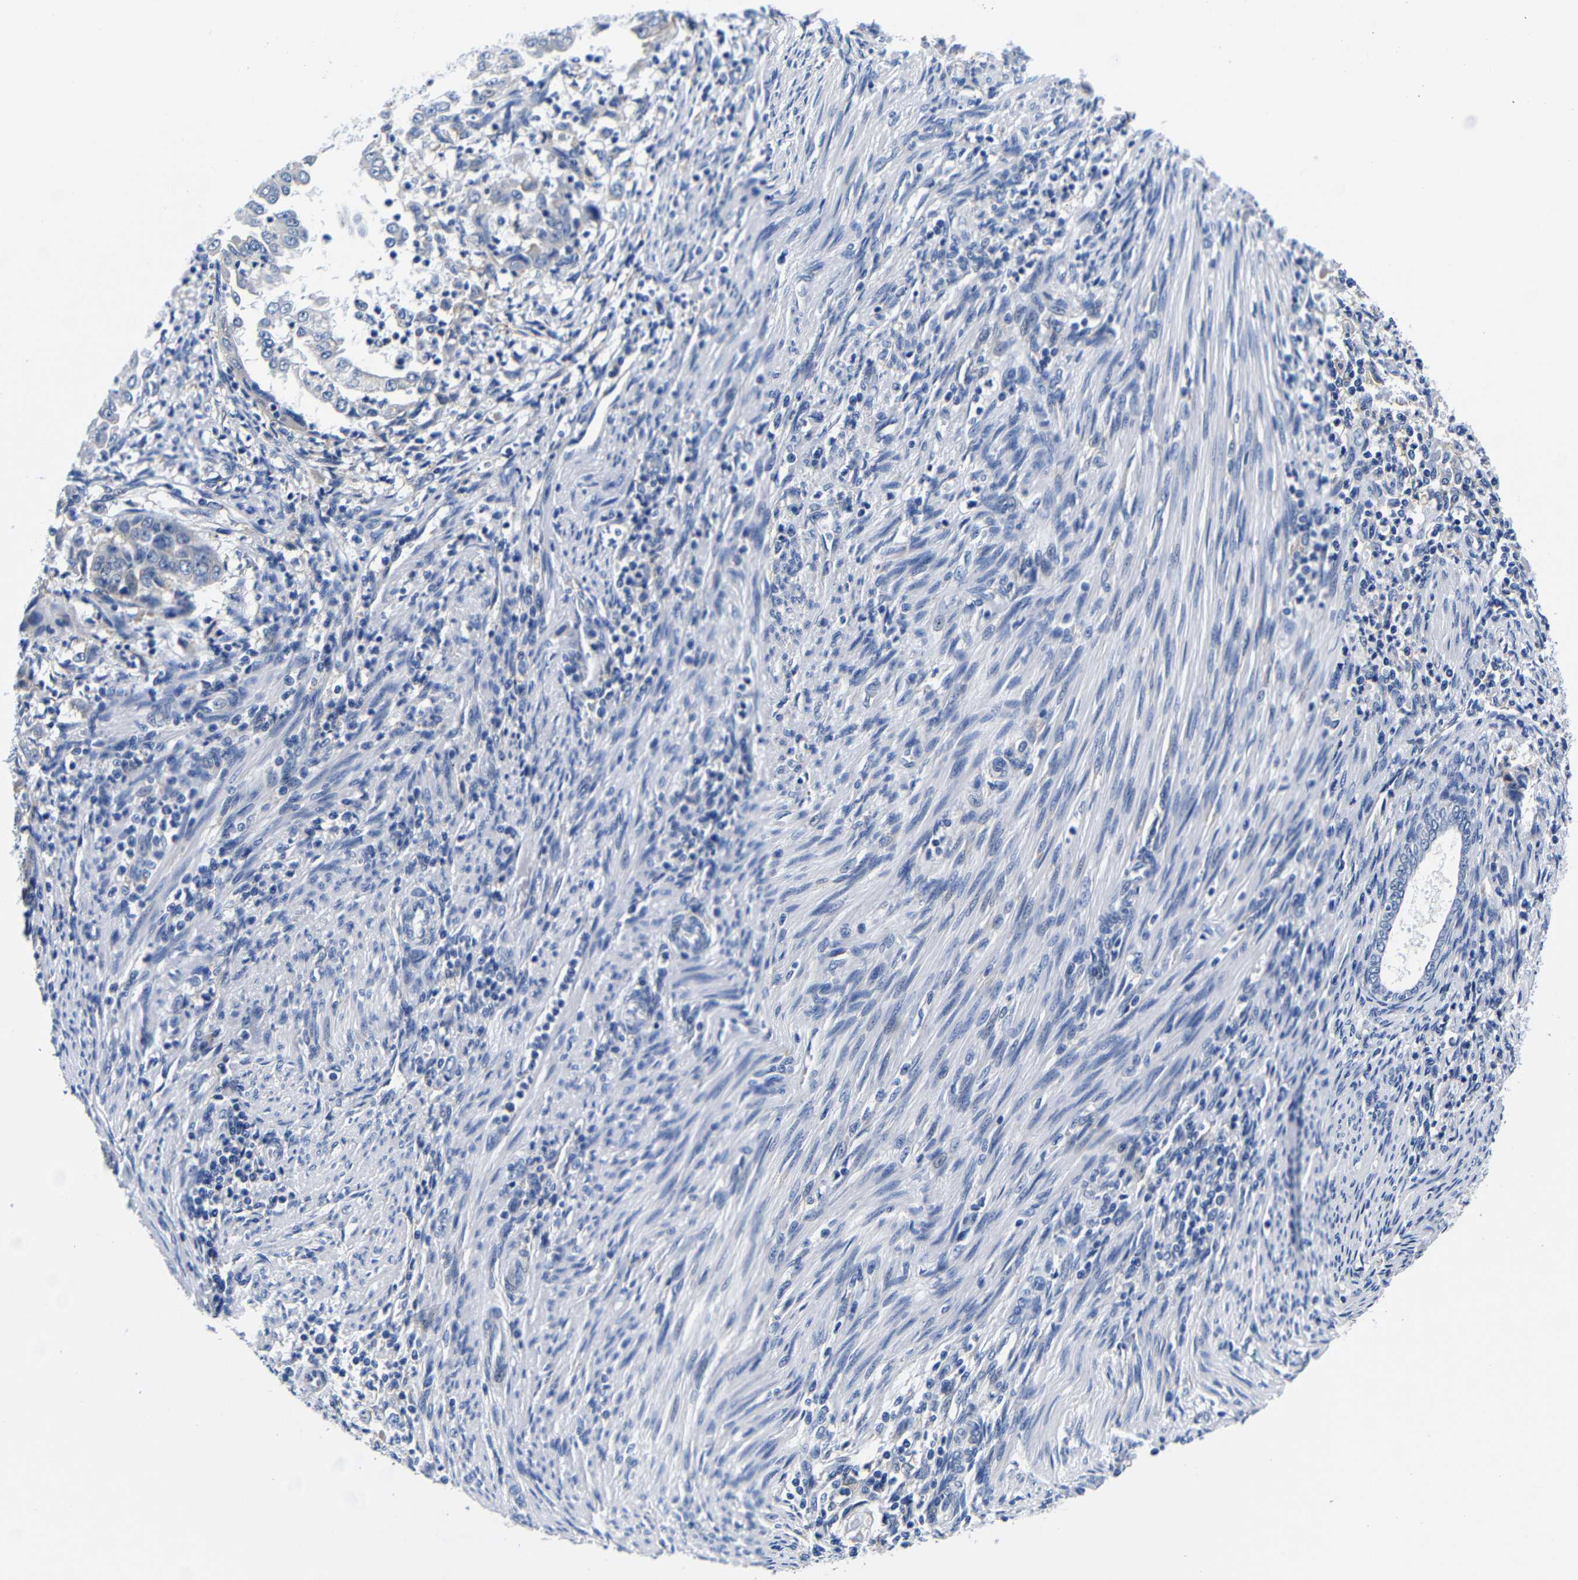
{"staining": {"intensity": "negative", "quantity": "none", "location": "none"}, "tissue": "endometrial cancer", "cell_type": "Tumor cells", "image_type": "cancer", "snomed": [{"axis": "morphology", "description": "Adenocarcinoma, NOS"}, {"axis": "topography", "description": "Endometrium"}], "caption": "Protein analysis of adenocarcinoma (endometrial) shows no significant positivity in tumor cells.", "gene": "CLEC4G", "patient": {"sex": "female", "age": 85}}